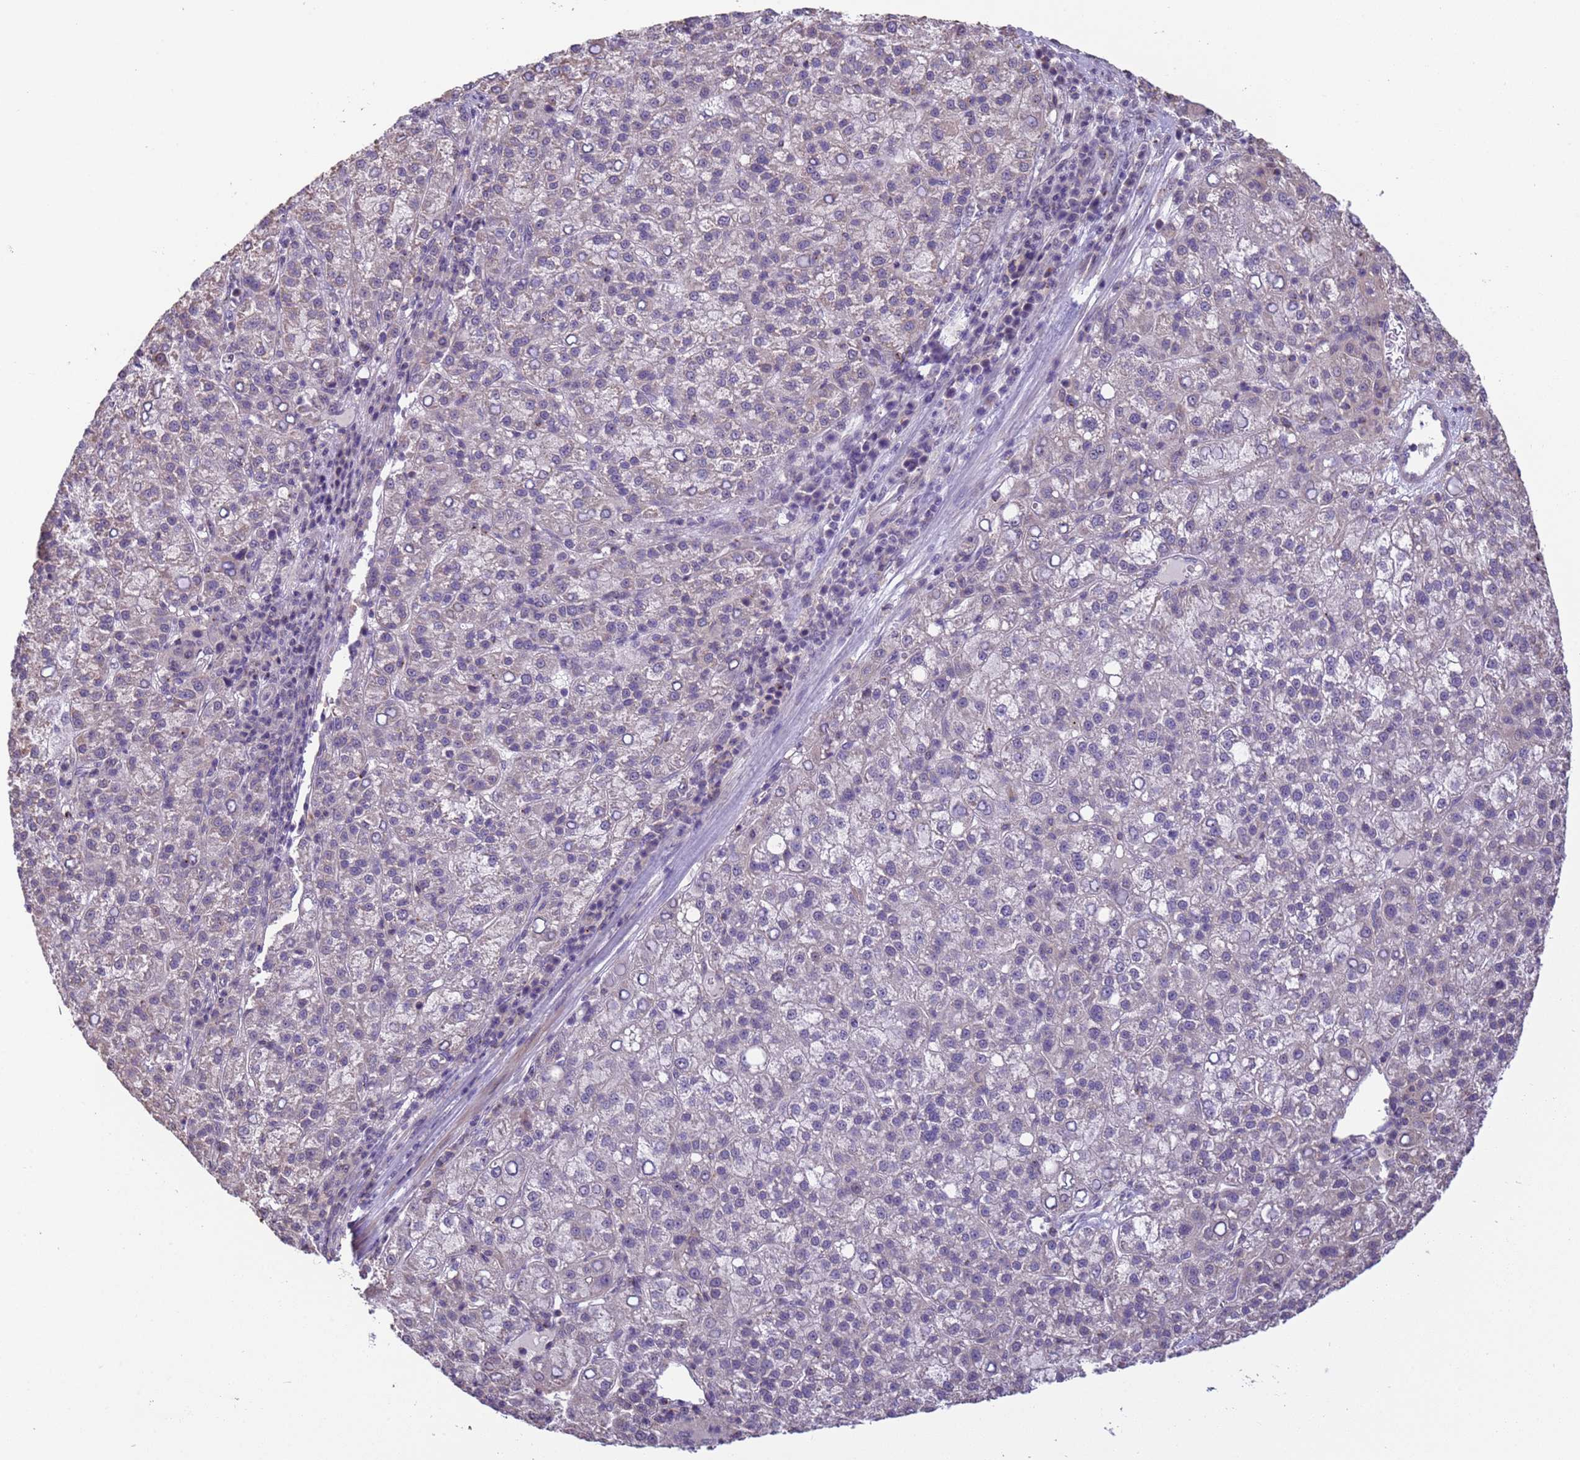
{"staining": {"intensity": "weak", "quantity": "<25%", "location": "cytoplasmic/membranous"}, "tissue": "liver cancer", "cell_type": "Tumor cells", "image_type": "cancer", "snomed": [{"axis": "morphology", "description": "Carcinoma, Hepatocellular, NOS"}, {"axis": "topography", "description": "Liver"}], "caption": "A histopathology image of liver cancer (hepatocellular carcinoma) stained for a protein reveals no brown staining in tumor cells.", "gene": "VWA3A", "patient": {"sex": "female", "age": 58}}